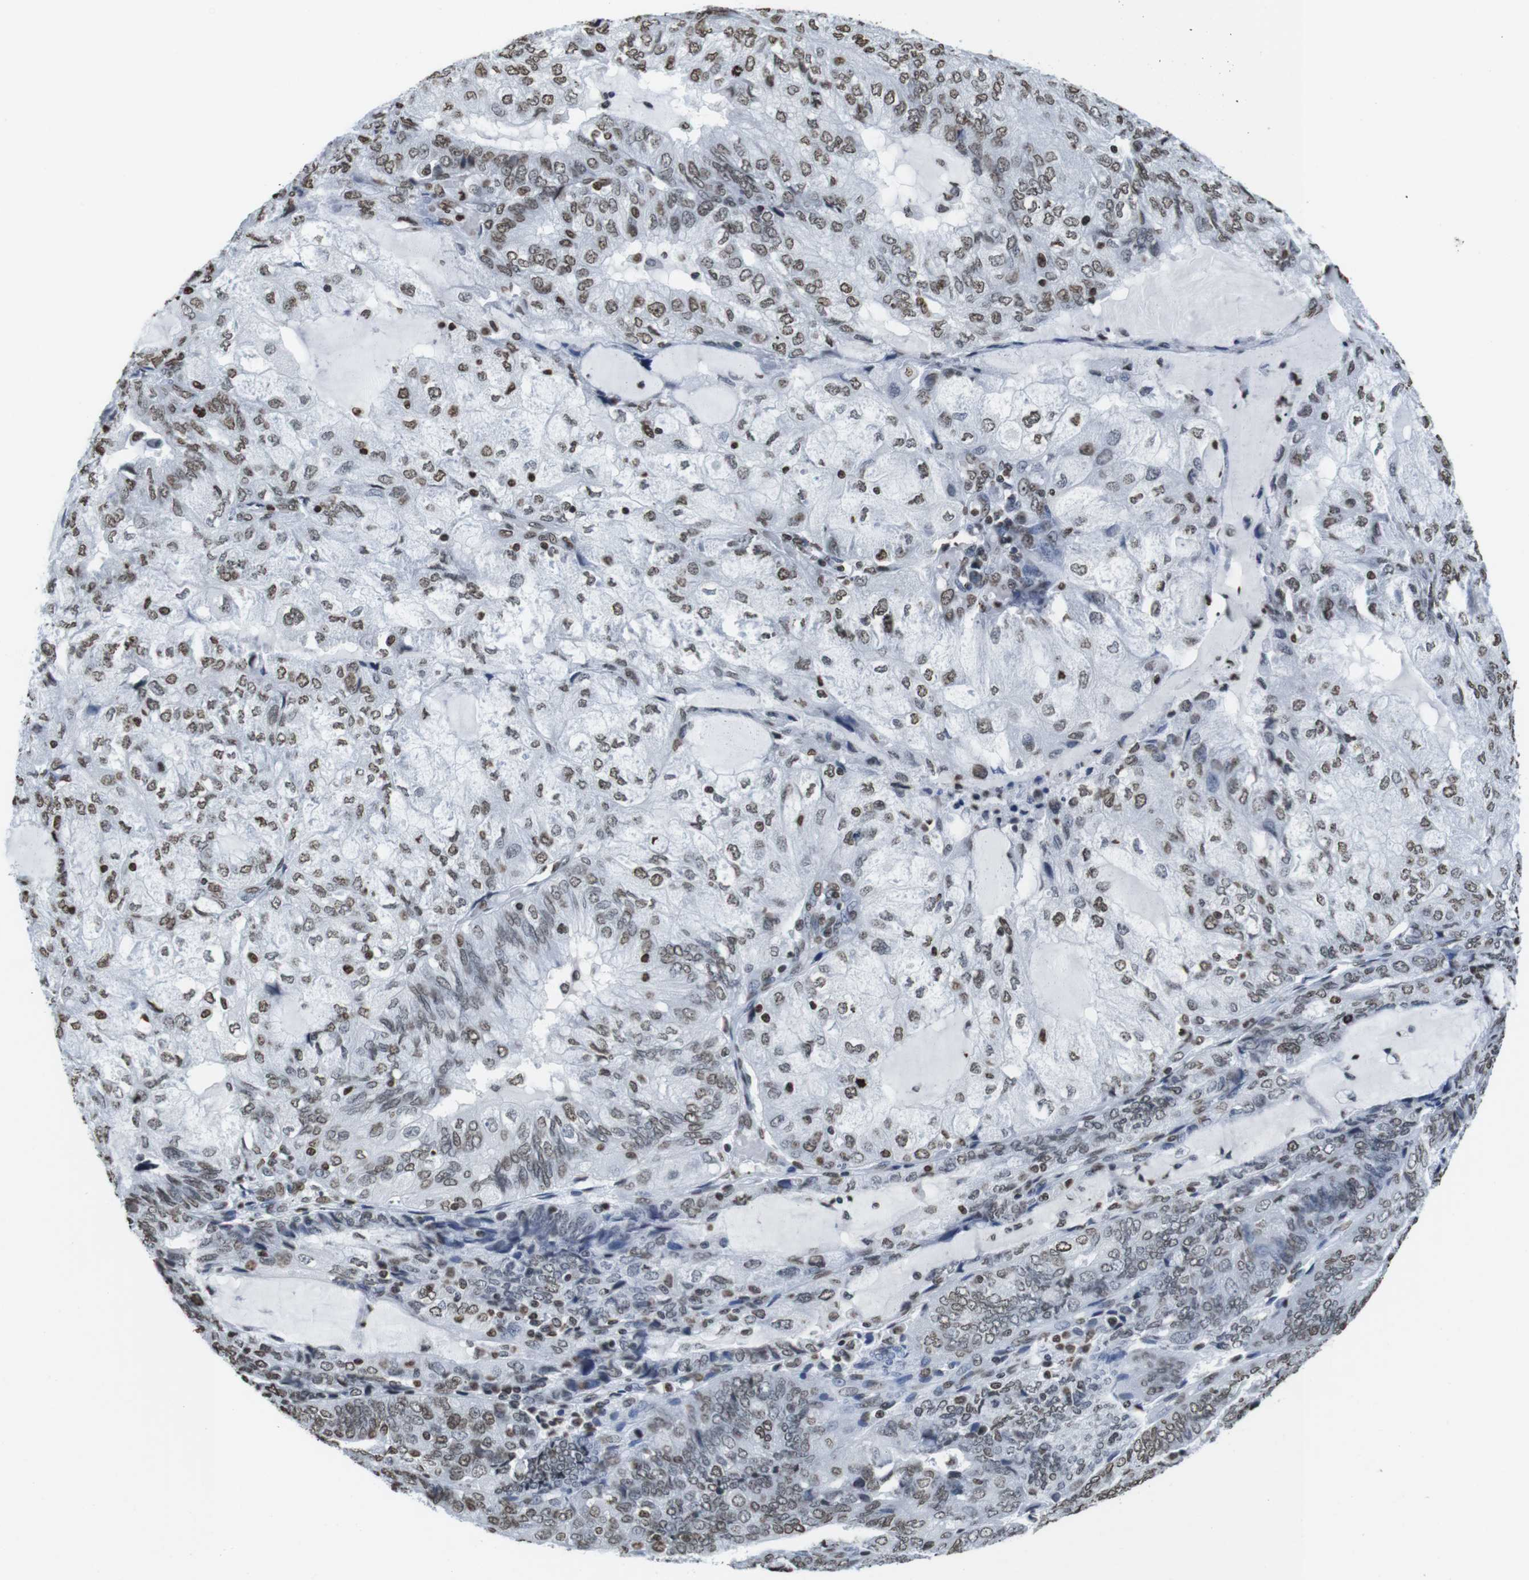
{"staining": {"intensity": "moderate", "quantity": "25%-75%", "location": "nuclear"}, "tissue": "endometrial cancer", "cell_type": "Tumor cells", "image_type": "cancer", "snomed": [{"axis": "morphology", "description": "Adenocarcinoma, NOS"}, {"axis": "topography", "description": "Endometrium"}], "caption": "Human endometrial adenocarcinoma stained with a brown dye reveals moderate nuclear positive positivity in approximately 25%-75% of tumor cells.", "gene": "BSX", "patient": {"sex": "female", "age": 81}}